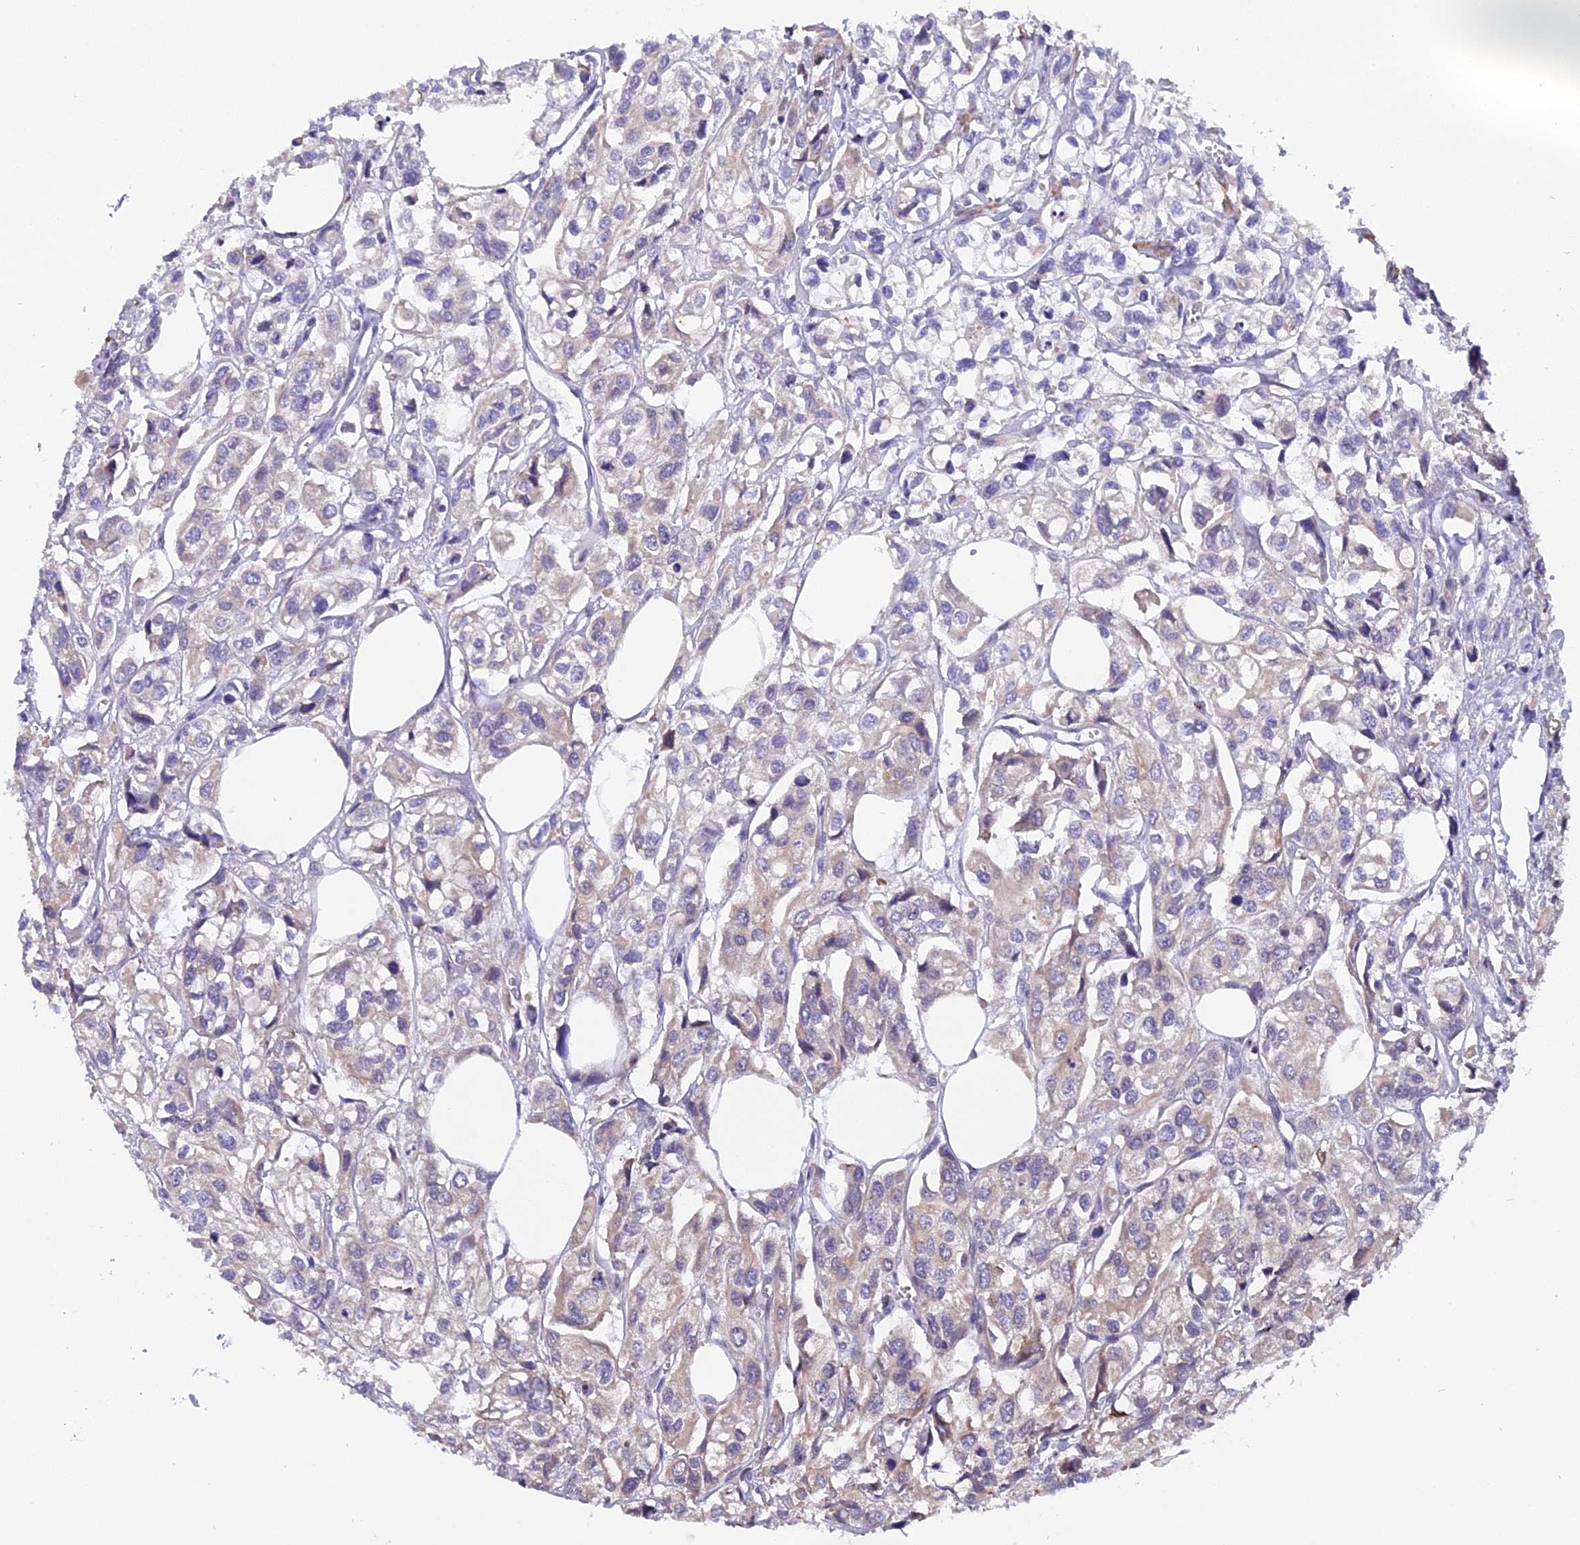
{"staining": {"intensity": "negative", "quantity": "none", "location": "none"}, "tissue": "urothelial cancer", "cell_type": "Tumor cells", "image_type": "cancer", "snomed": [{"axis": "morphology", "description": "Urothelial carcinoma, High grade"}, {"axis": "topography", "description": "Urinary bladder"}], "caption": "Immunohistochemistry (IHC) histopathology image of neoplastic tissue: human urothelial carcinoma (high-grade) stained with DAB (3,3'-diaminobenzidine) displays no significant protein staining in tumor cells. (DAB immunohistochemistry (IHC), high magnification).", "gene": "FAM118B", "patient": {"sex": "male", "age": 67}}